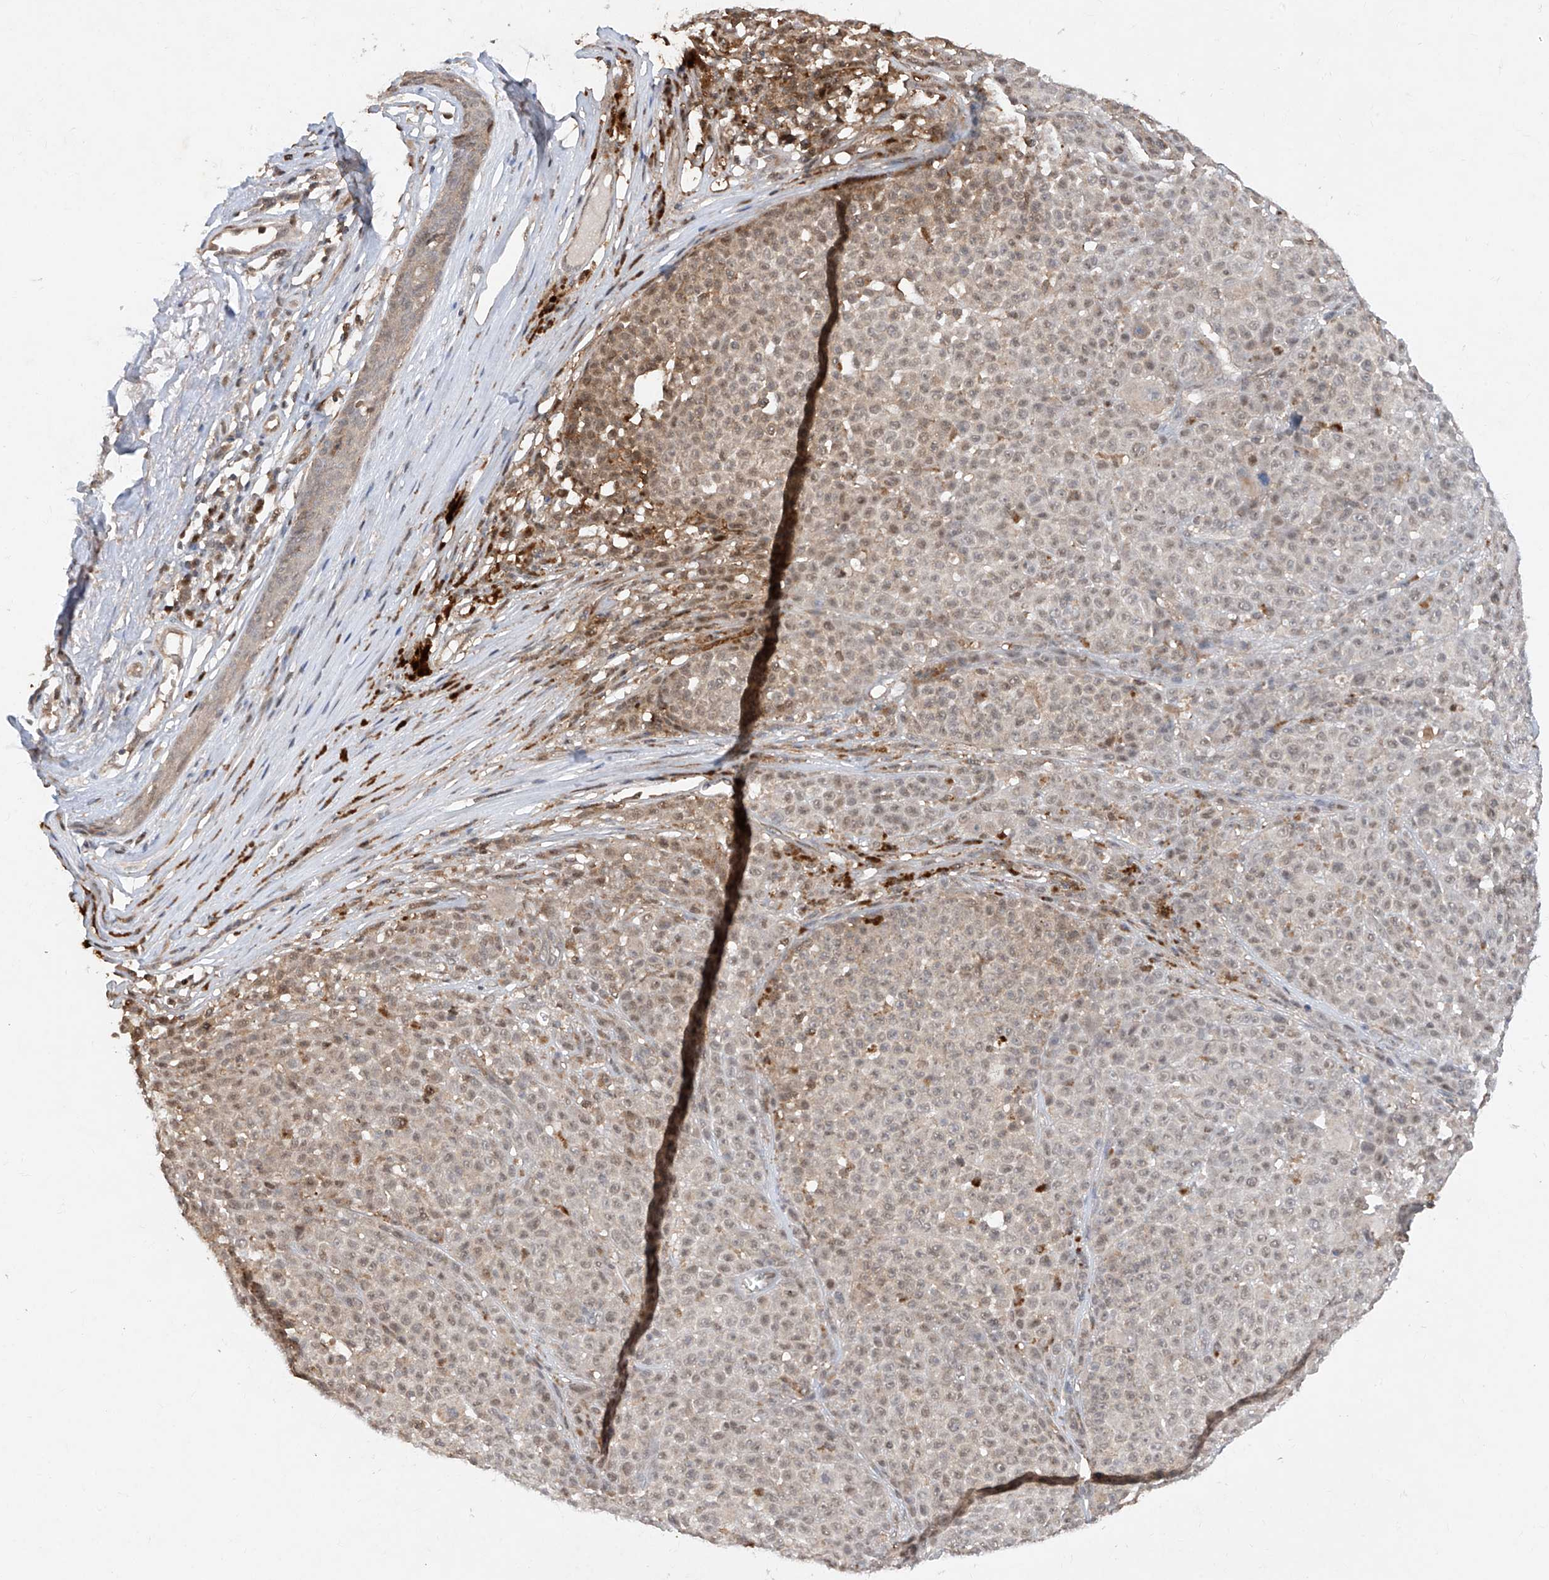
{"staining": {"intensity": "weak", "quantity": "<25%", "location": "cytoplasmic/membranous,nuclear"}, "tissue": "melanoma", "cell_type": "Tumor cells", "image_type": "cancer", "snomed": [{"axis": "morphology", "description": "Malignant melanoma, NOS"}, {"axis": "topography", "description": "Skin"}], "caption": "An image of human melanoma is negative for staining in tumor cells.", "gene": "ZNF358", "patient": {"sex": "female", "age": 94}}